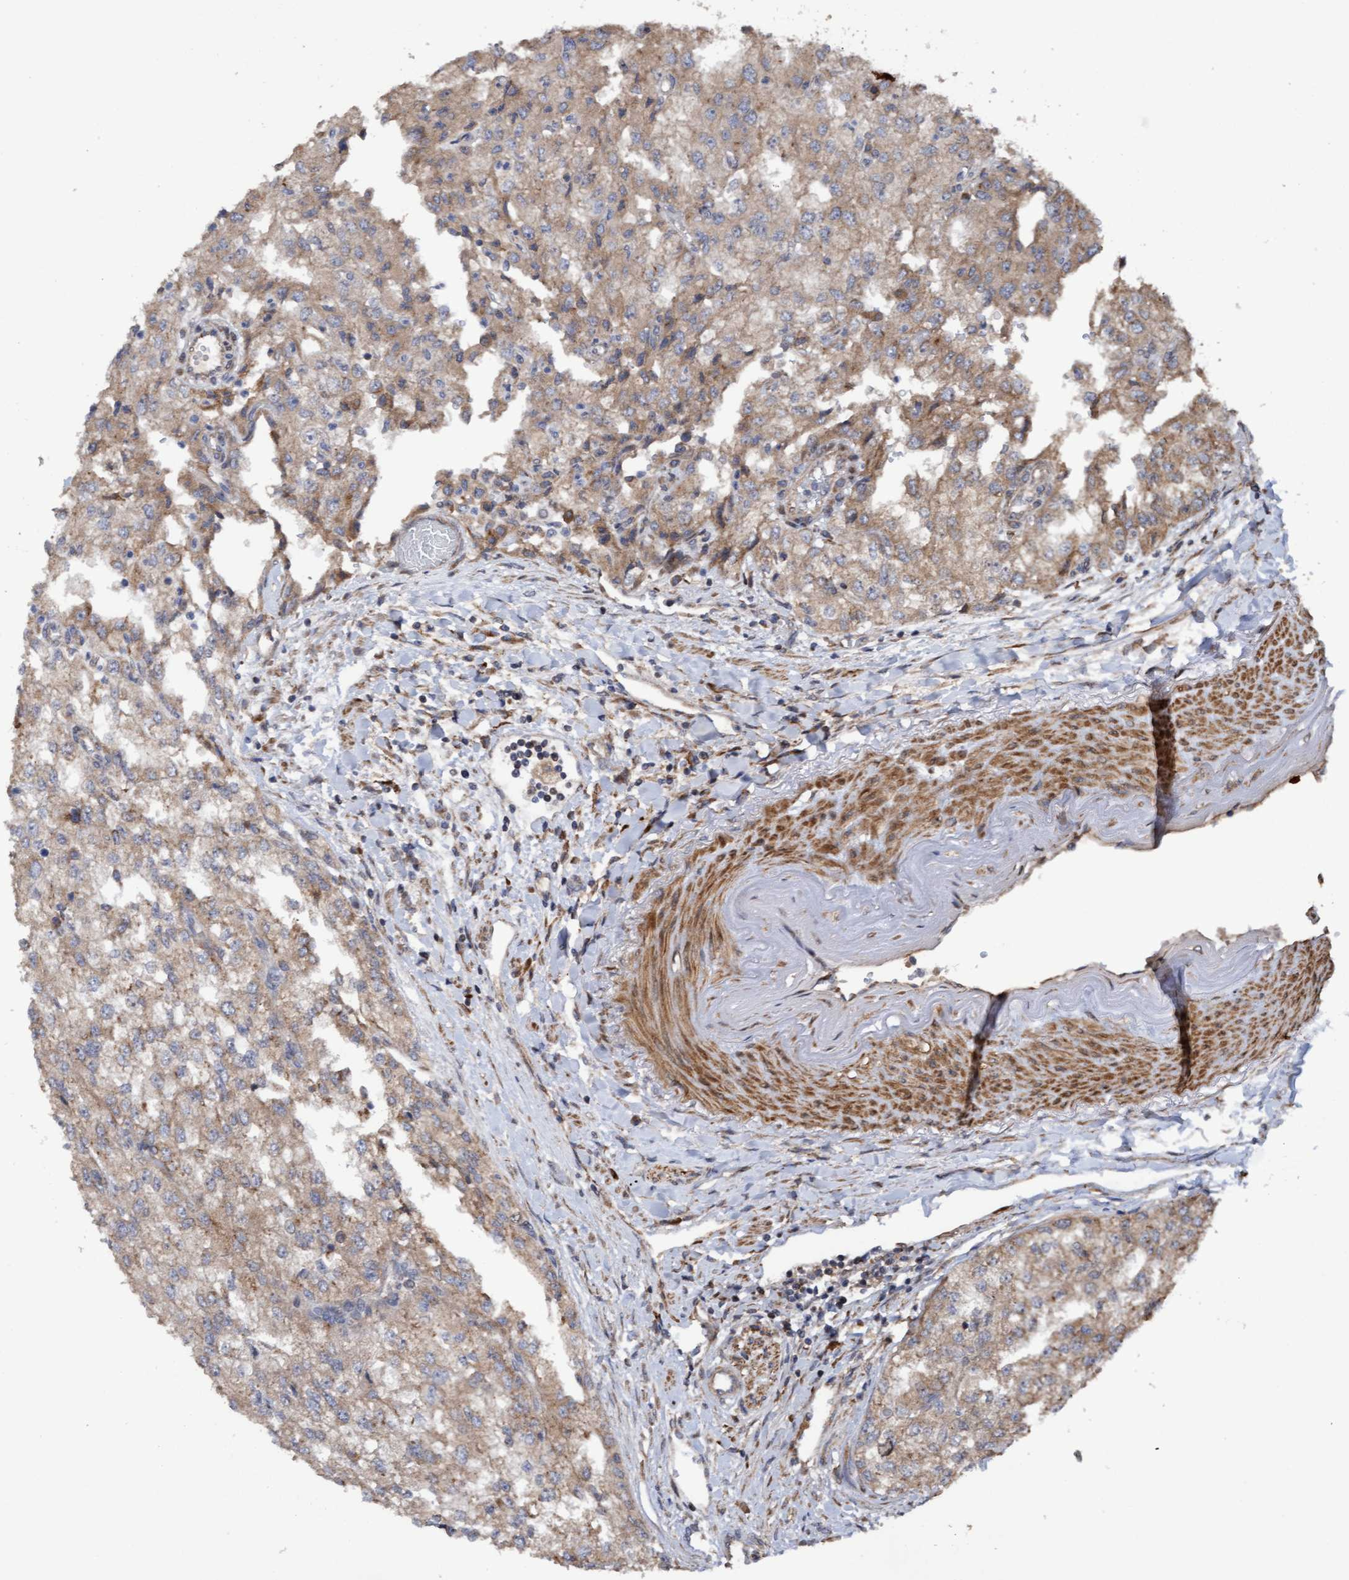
{"staining": {"intensity": "weak", "quantity": "25%-75%", "location": "cytoplasmic/membranous"}, "tissue": "renal cancer", "cell_type": "Tumor cells", "image_type": "cancer", "snomed": [{"axis": "morphology", "description": "Adenocarcinoma, NOS"}, {"axis": "topography", "description": "Kidney"}], "caption": "Immunohistochemical staining of human renal adenocarcinoma demonstrates weak cytoplasmic/membranous protein staining in about 25%-75% of tumor cells.", "gene": "ELP5", "patient": {"sex": "female", "age": 54}}